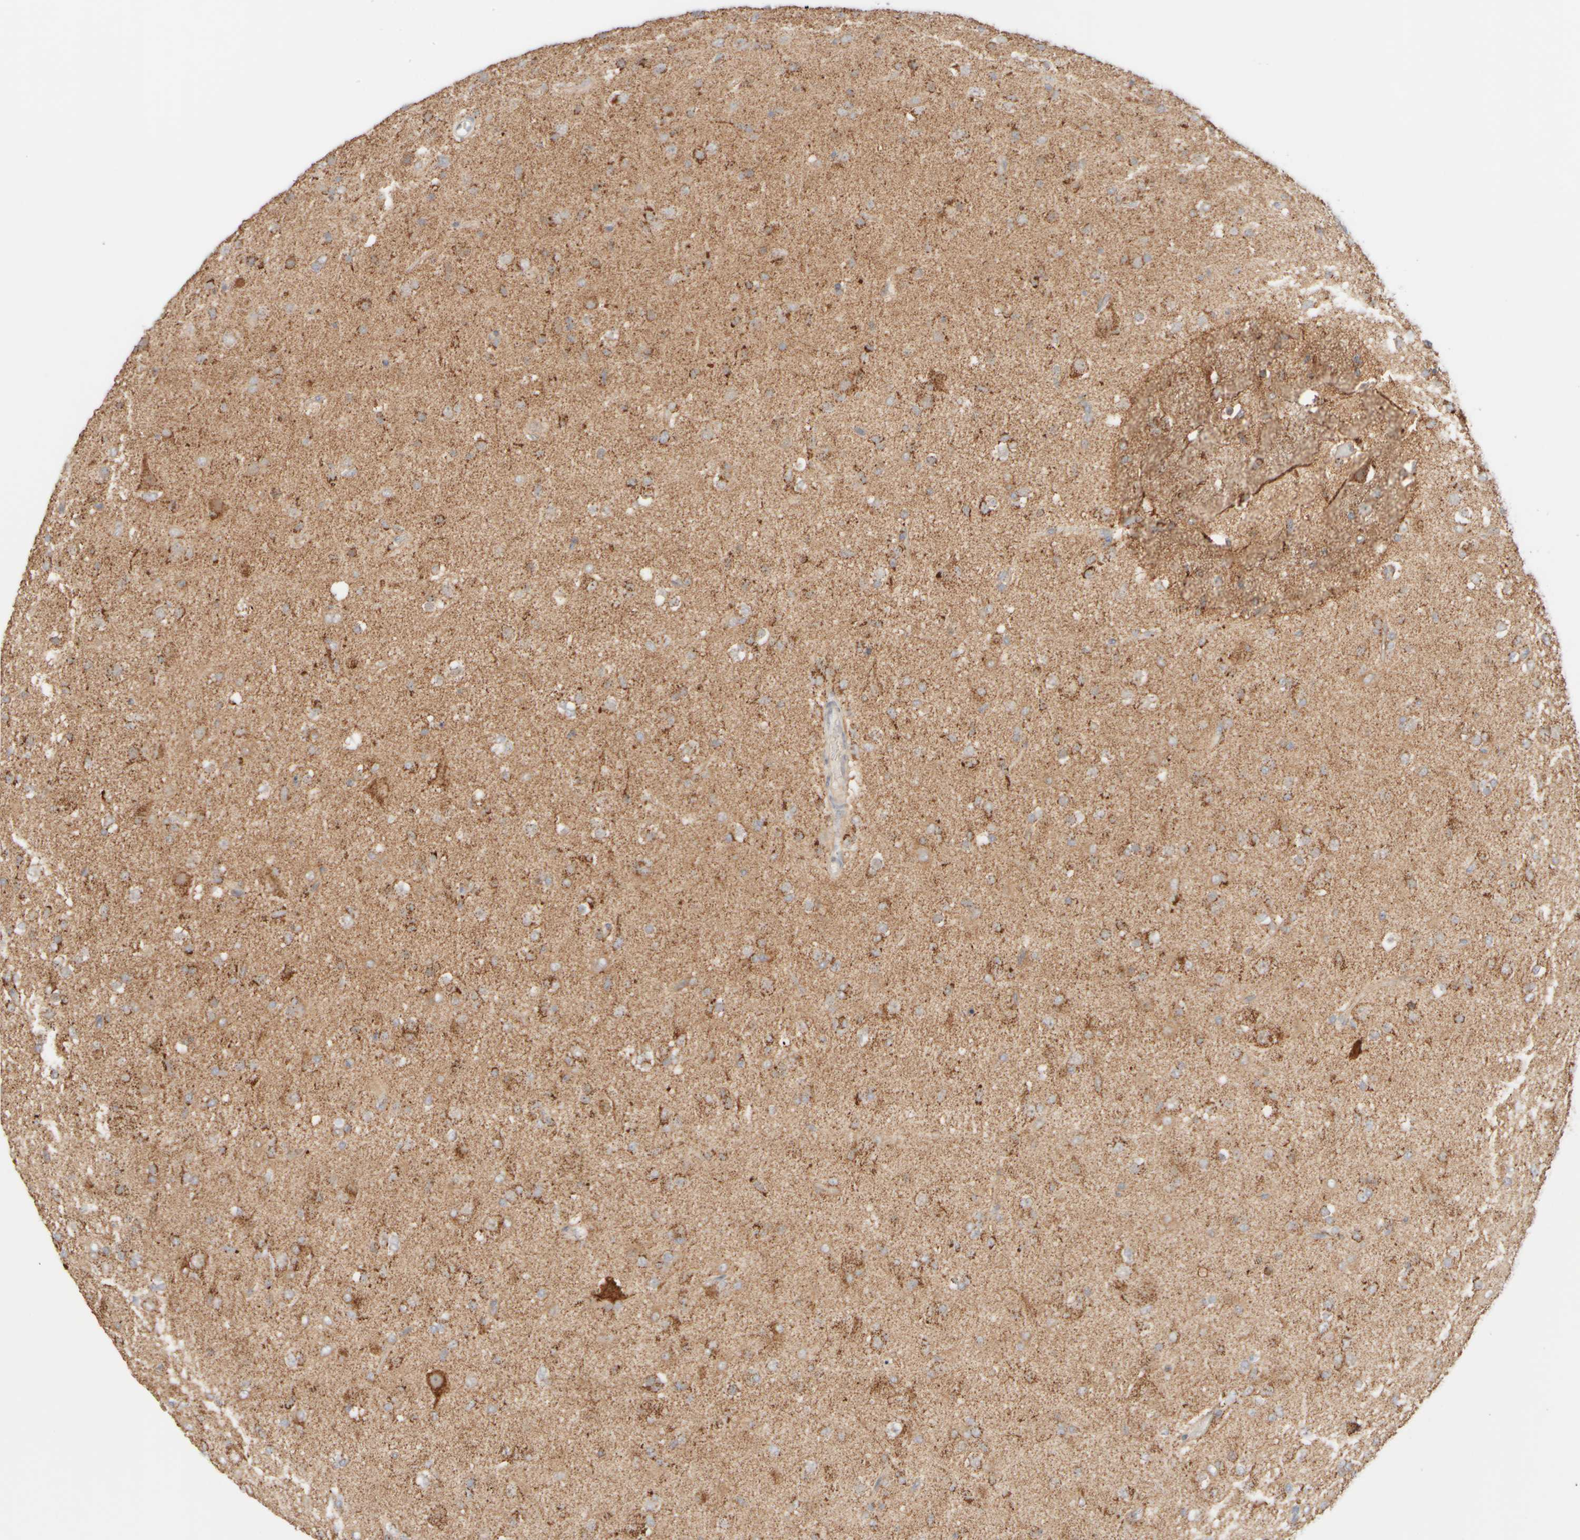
{"staining": {"intensity": "moderate", "quantity": ">75%", "location": "cytoplasmic/membranous"}, "tissue": "glioma", "cell_type": "Tumor cells", "image_type": "cancer", "snomed": [{"axis": "morphology", "description": "Glioma, malignant, Low grade"}, {"axis": "topography", "description": "Brain"}], "caption": "Protein analysis of malignant low-grade glioma tissue demonstrates moderate cytoplasmic/membranous positivity in approximately >75% of tumor cells. Ihc stains the protein in brown and the nuclei are stained blue.", "gene": "PPM1K", "patient": {"sex": "male", "age": 65}}